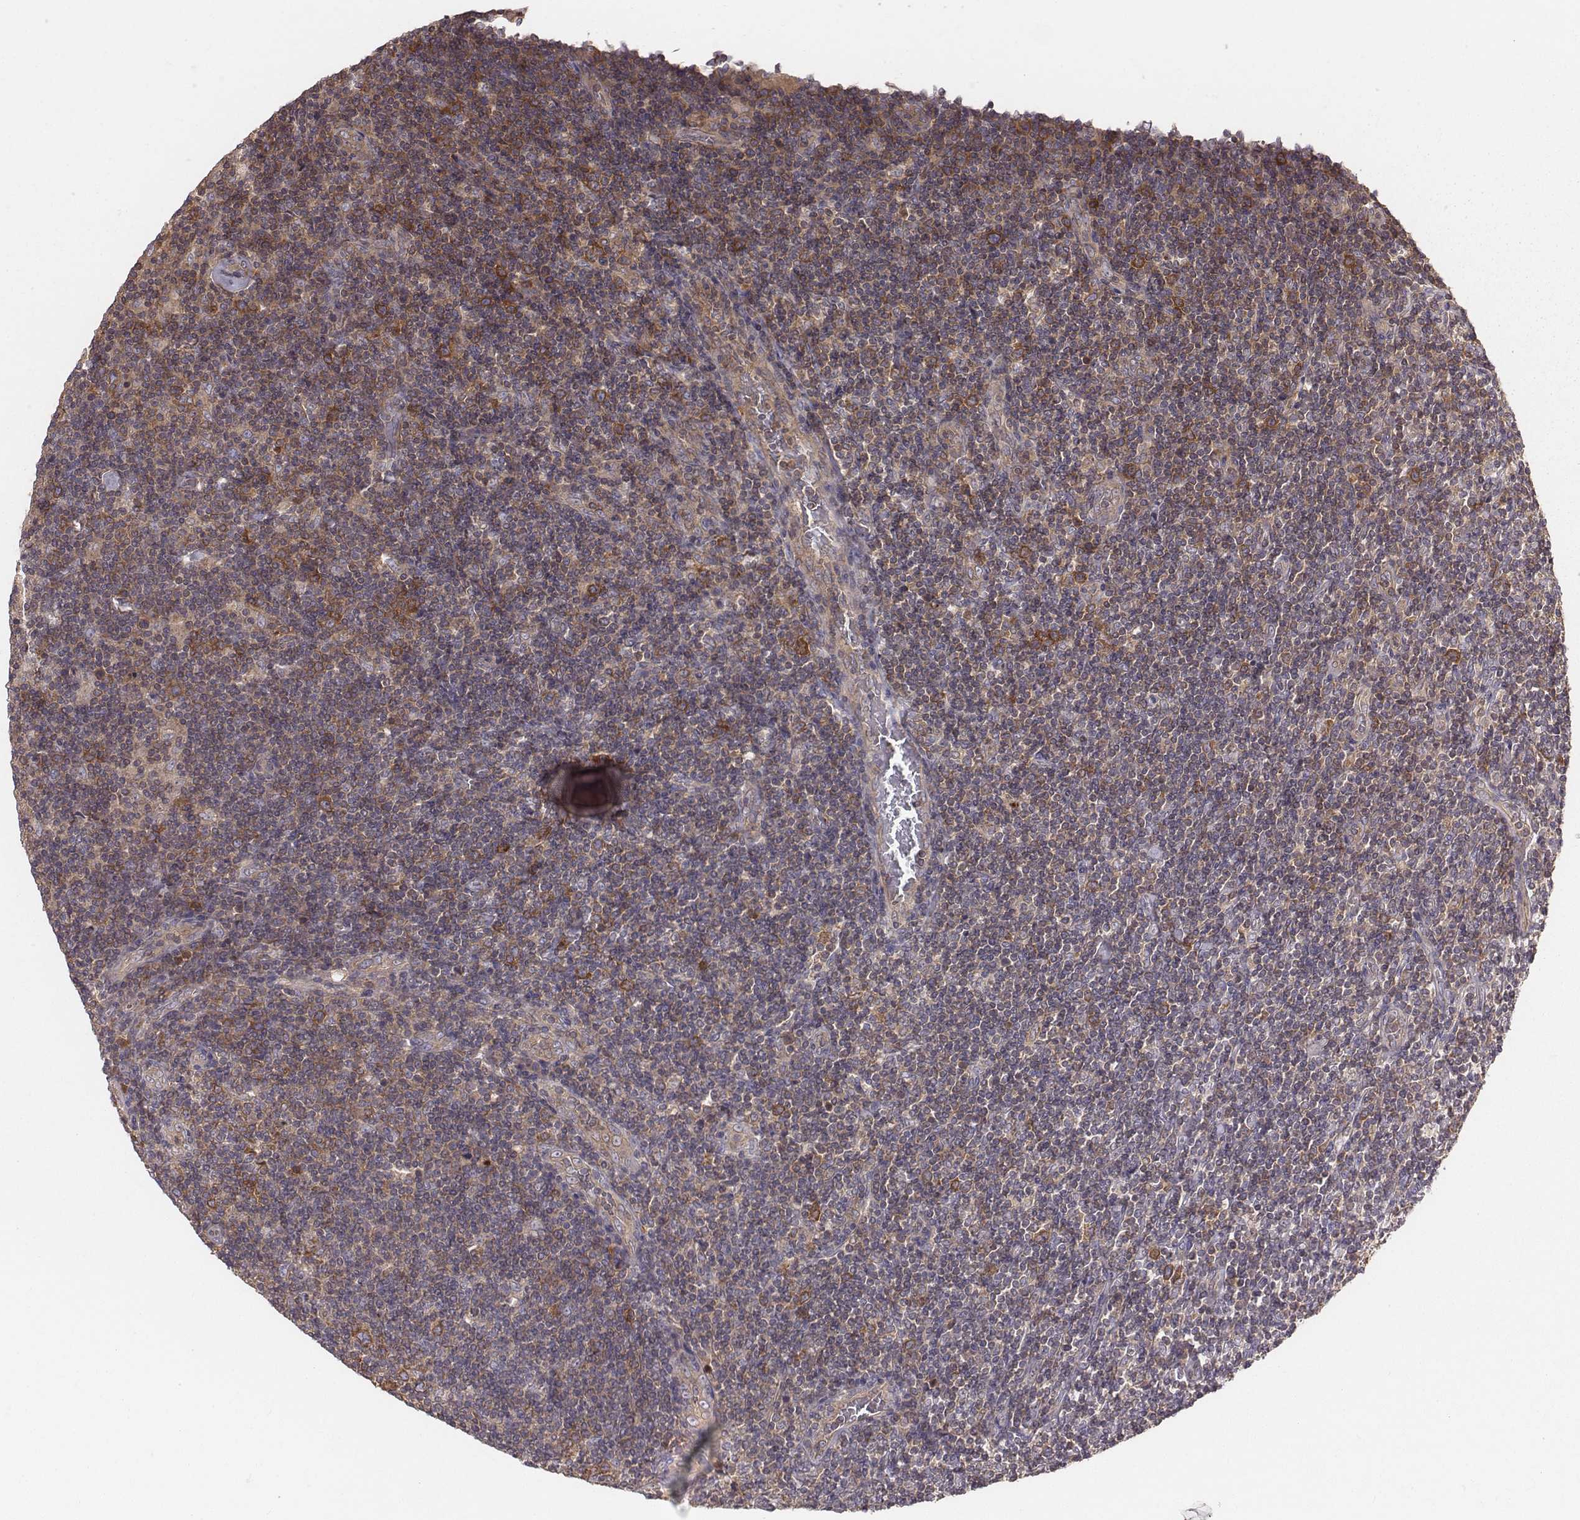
{"staining": {"intensity": "strong", "quantity": ">75%", "location": "cytoplasmic/membranous"}, "tissue": "lymphoma", "cell_type": "Tumor cells", "image_type": "cancer", "snomed": [{"axis": "morphology", "description": "Hodgkin's disease, NOS"}, {"axis": "topography", "description": "Lymph node"}], "caption": "A high amount of strong cytoplasmic/membranous positivity is appreciated in approximately >75% of tumor cells in lymphoma tissue.", "gene": "CAD", "patient": {"sex": "male", "age": 40}}